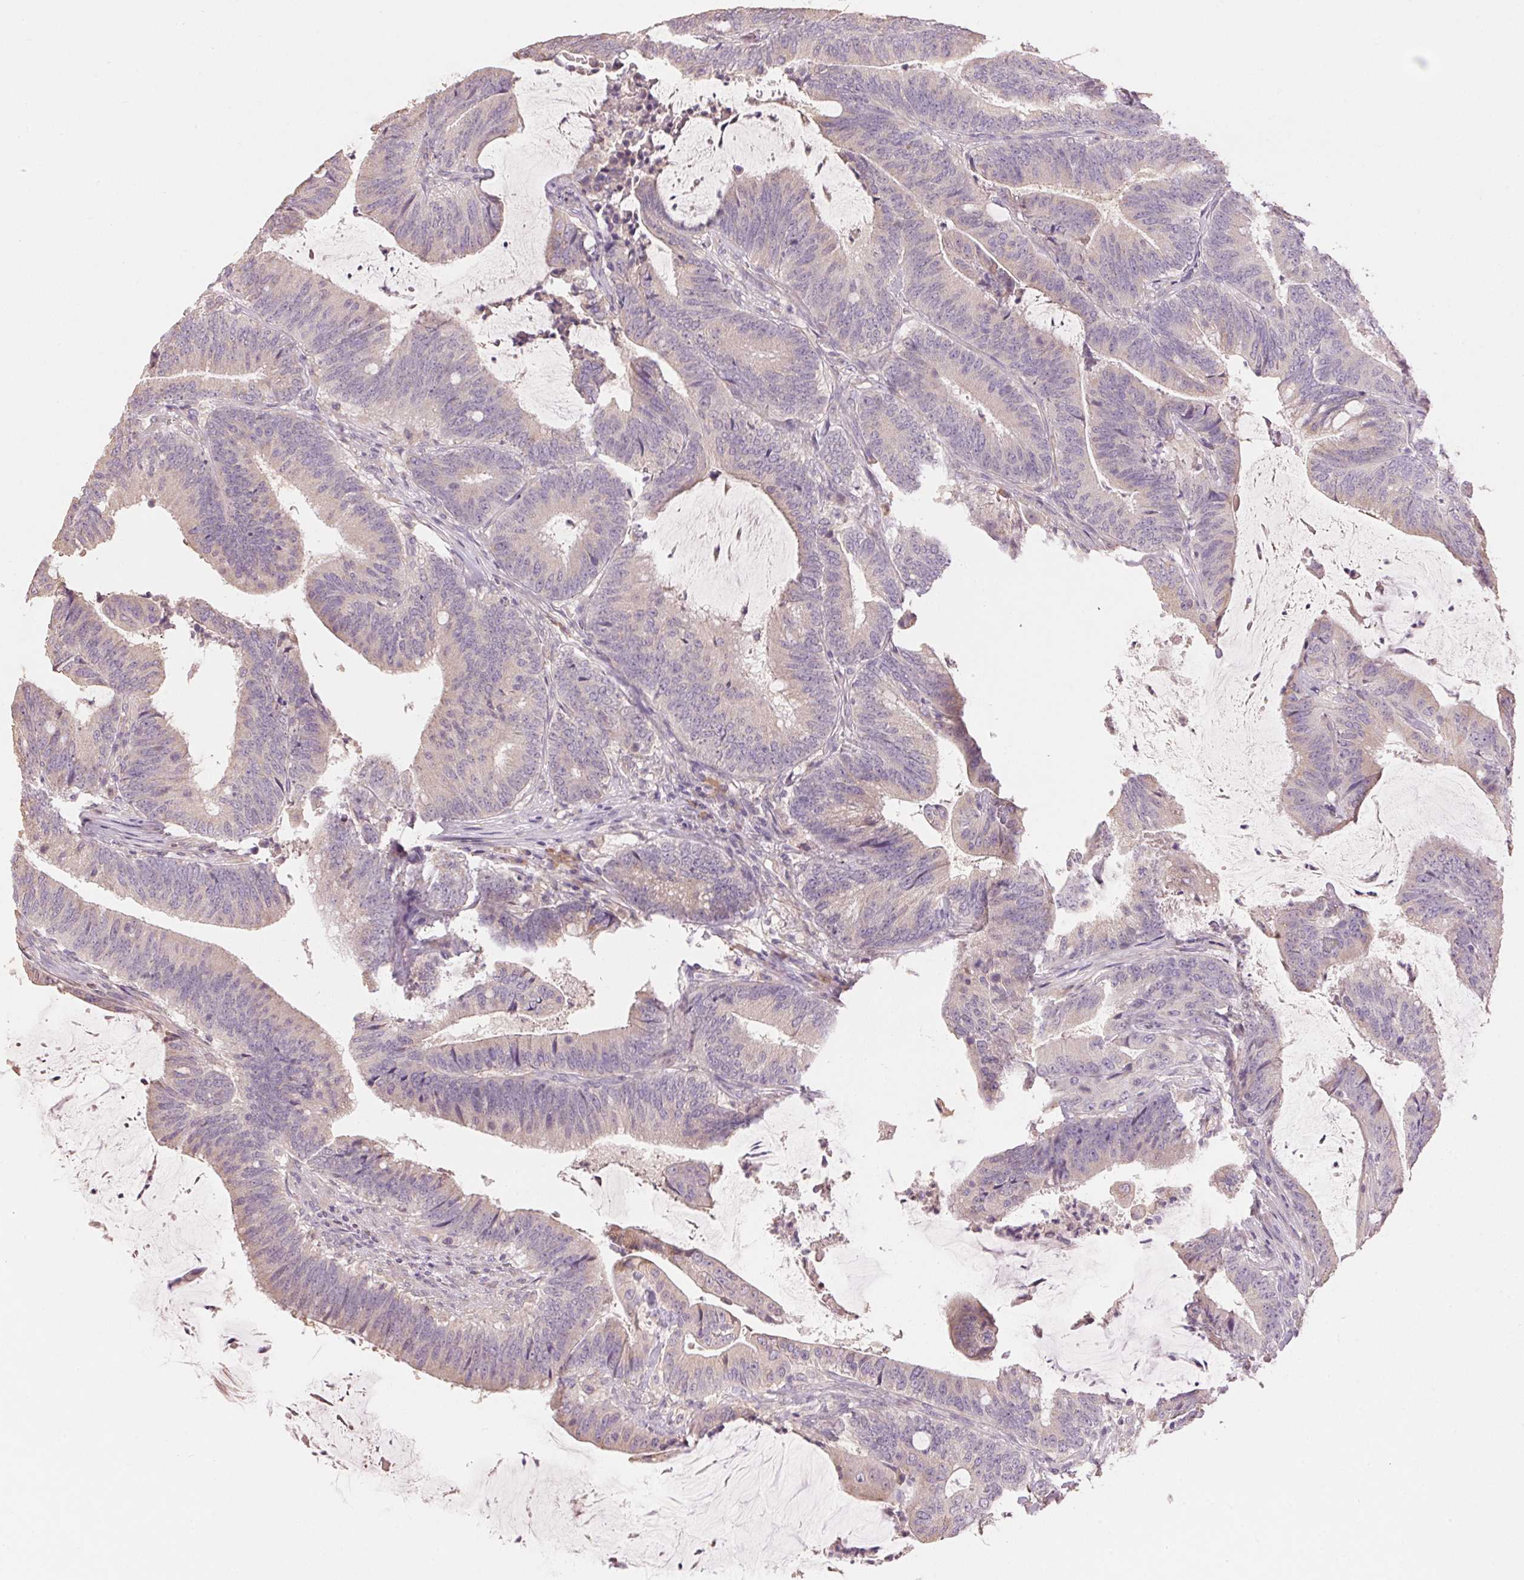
{"staining": {"intensity": "negative", "quantity": "none", "location": "none"}, "tissue": "colorectal cancer", "cell_type": "Tumor cells", "image_type": "cancer", "snomed": [{"axis": "morphology", "description": "Adenocarcinoma, NOS"}, {"axis": "topography", "description": "Colon"}], "caption": "A high-resolution micrograph shows immunohistochemistry (IHC) staining of adenocarcinoma (colorectal), which reveals no significant positivity in tumor cells.", "gene": "LYZL6", "patient": {"sex": "female", "age": 43}}